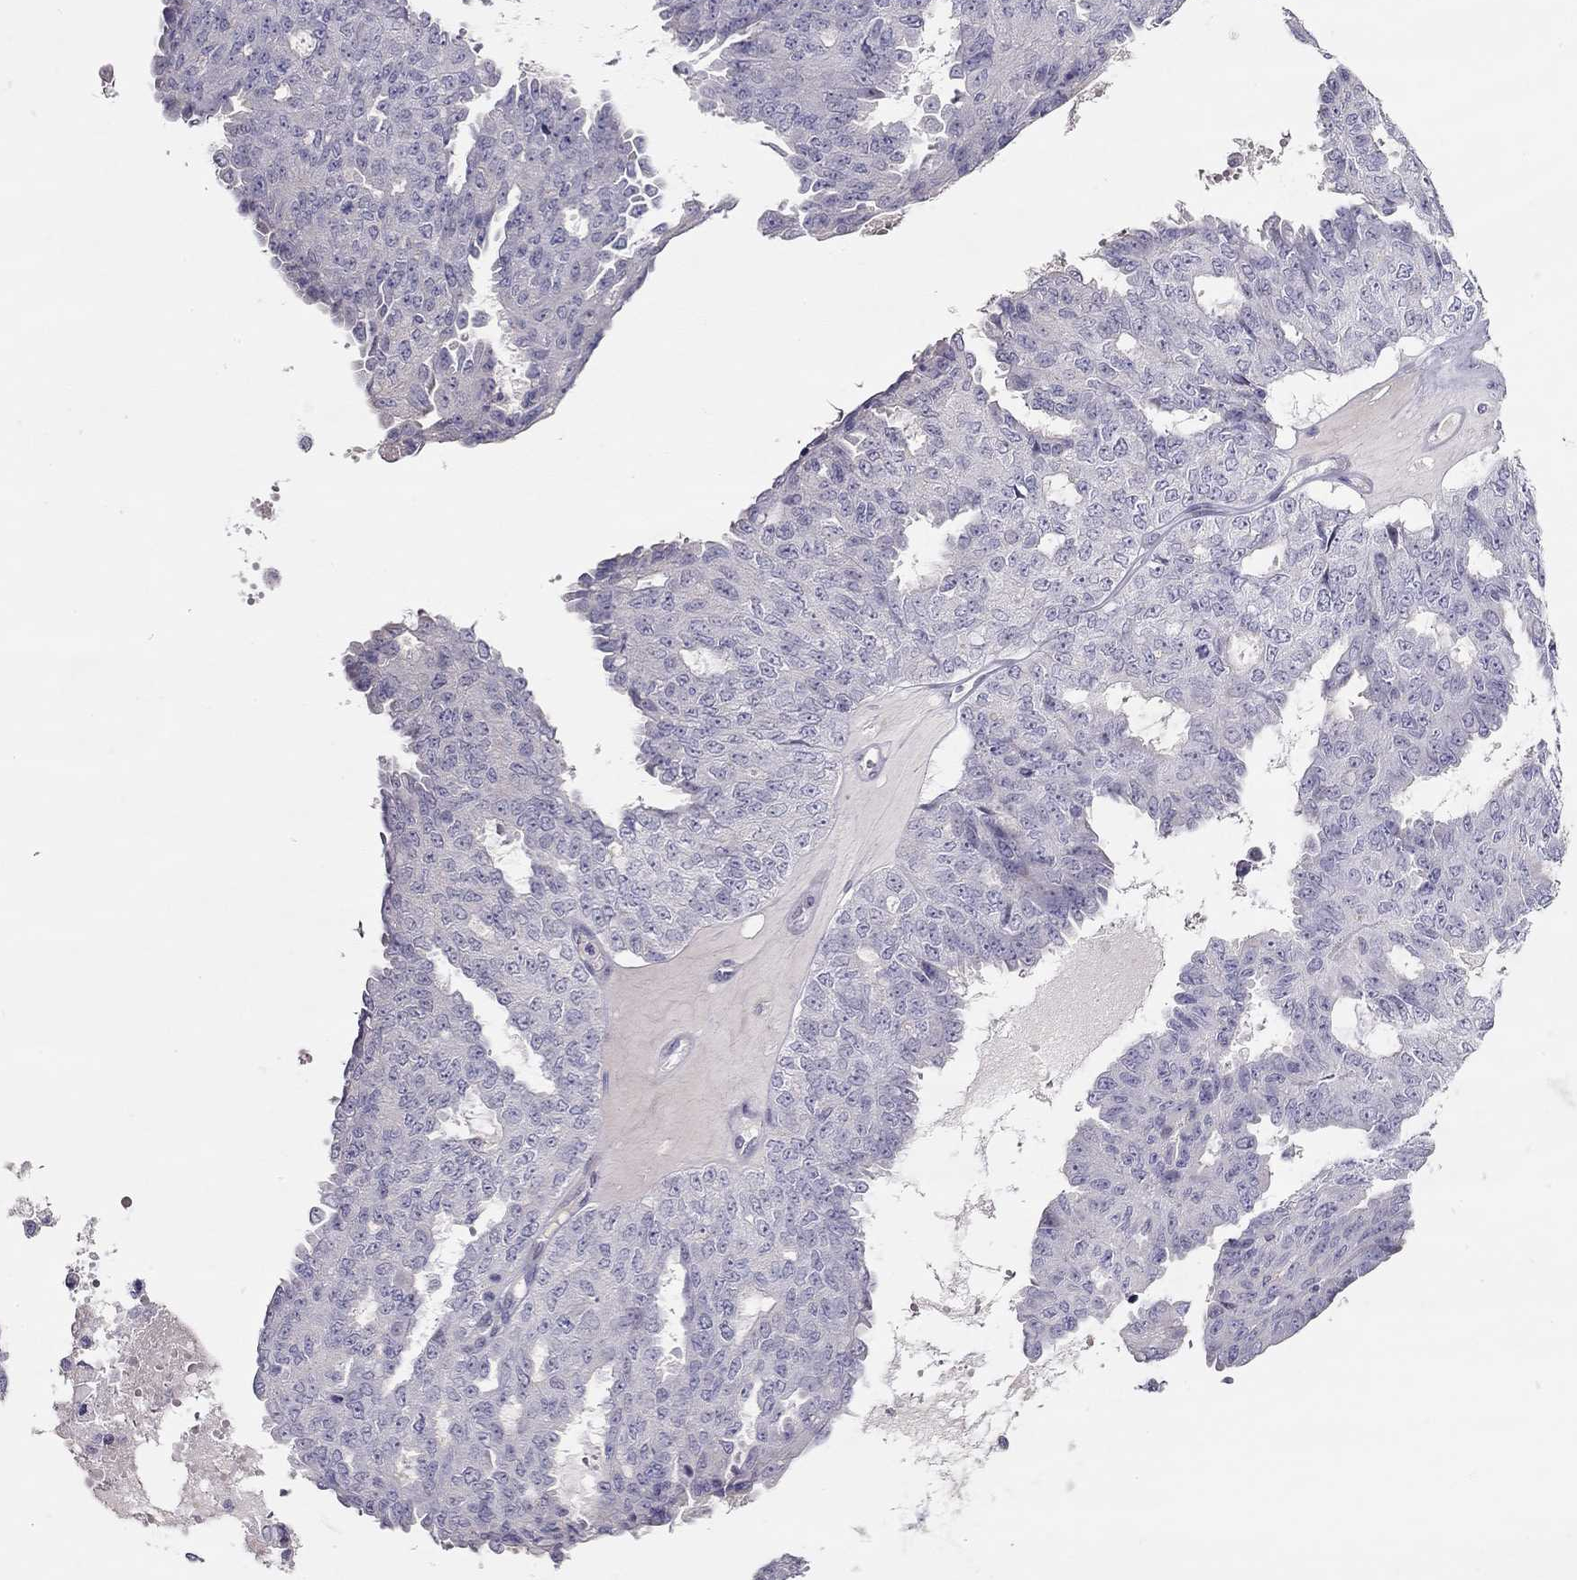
{"staining": {"intensity": "negative", "quantity": "none", "location": "none"}, "tissue": "ovarian cancer", "cell_type": "Tumor cells", "image_type": "cancer", "snomed": [{"axis": "morphology", "description": "Cystadenocarcinoma, serous, NOS"}, {"axis": "topography", "description": "Ovary"}], "caption": "Tumor cells are negative for brown protein staining in serous cystadenocarcinoma (ovarian).", "gene": "KCNV2", "patient": {"sex": "female", "age": 71}}